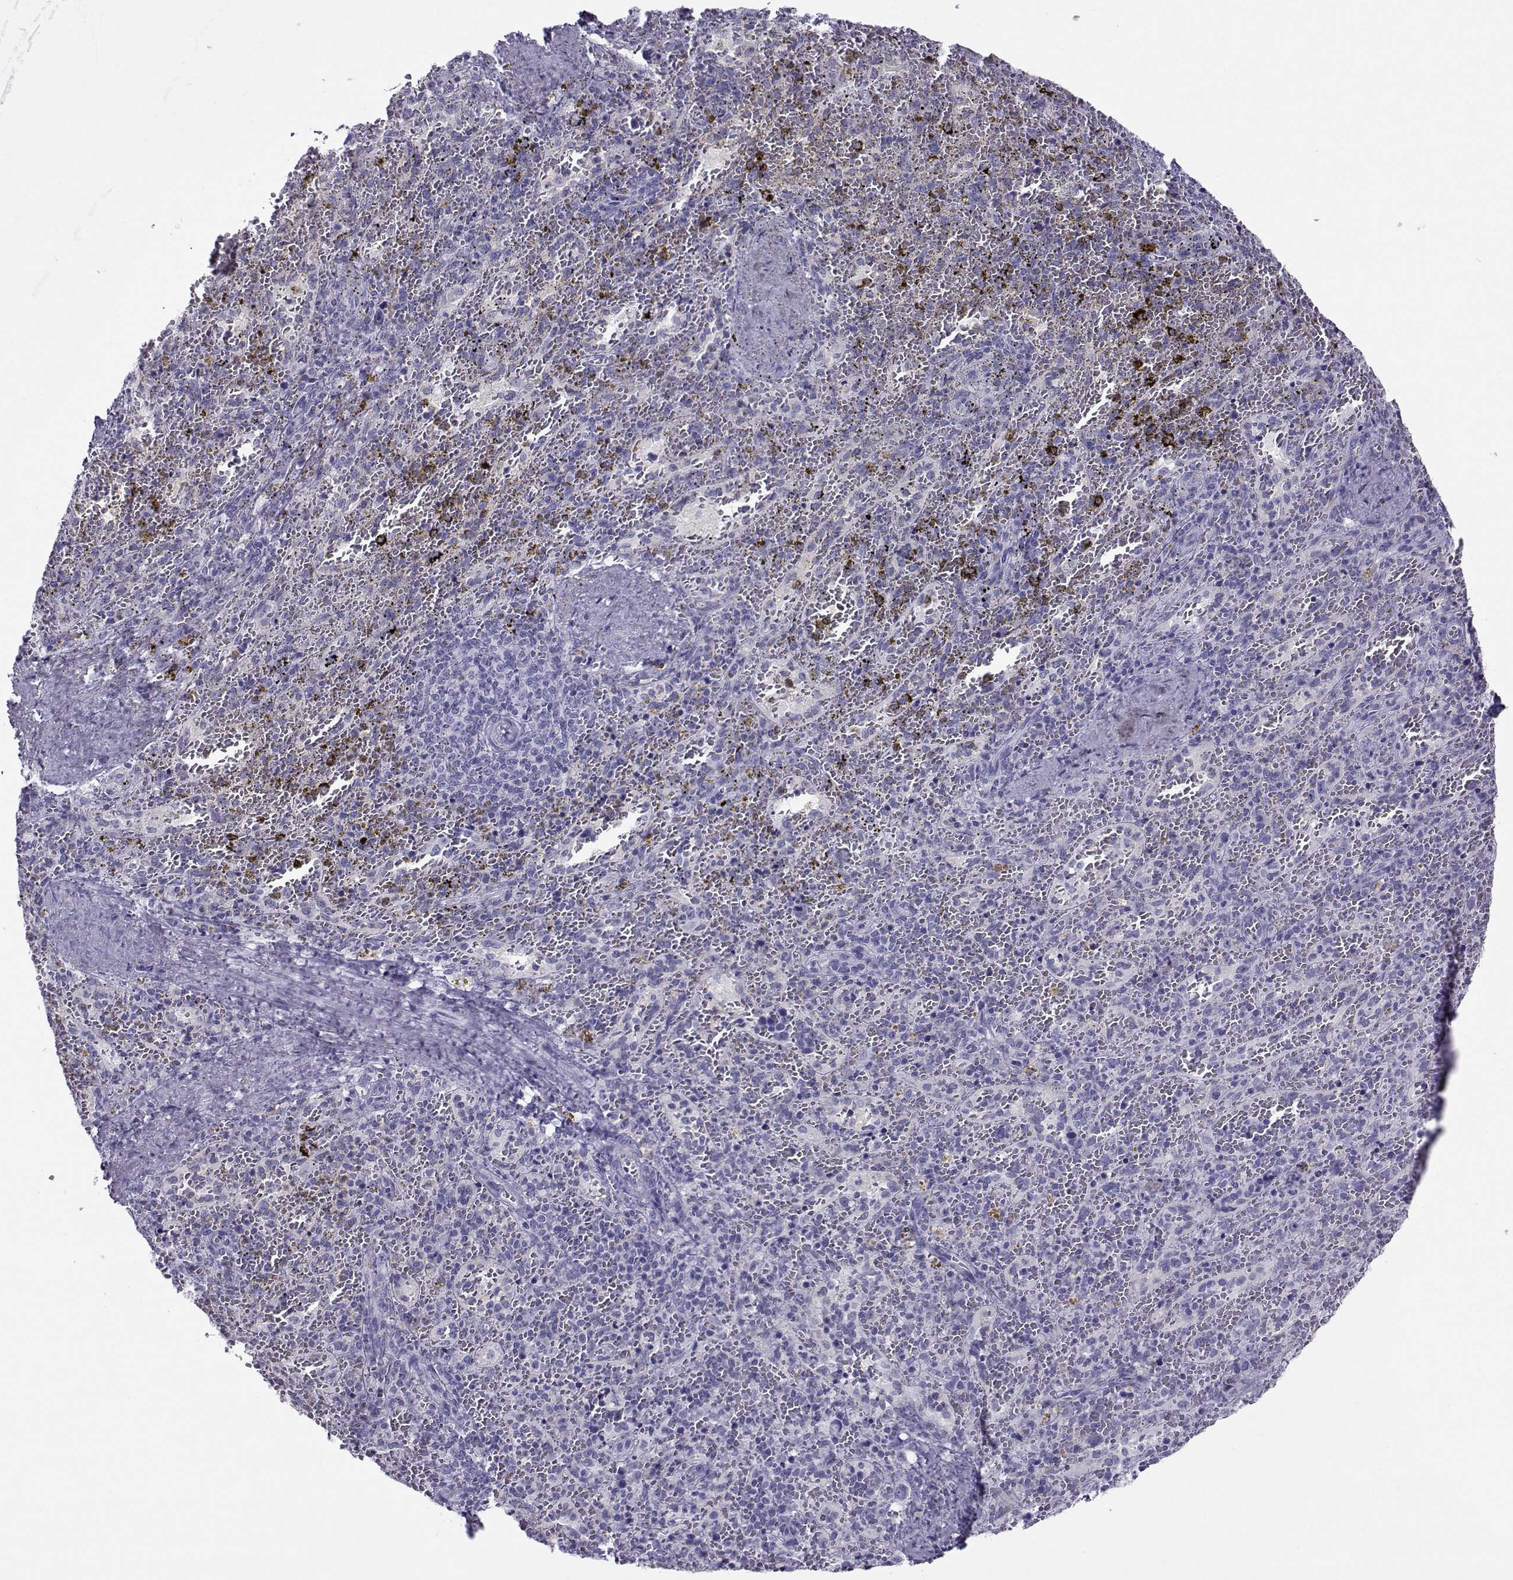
{"staining": {"intensity": "negative", "quantity": "none", "location": "none"}, "tissue": "spleen", "cell_type": "Cells in red pulp", "image_type": "normal", "snomed": [{"axis": "morphology", "description": "Normal tissue, NOS"}, {"axis": "topography", "description": "Spleen"}], "caption": "Immunohistochemistry (IHC) of unremarkable human spleen exhibits no expression in cells in red pulp. (DAB immunohistochemistry, high magnification).", "gene": "ARMC2", "patient": {"sex": "female", "age": 50}}